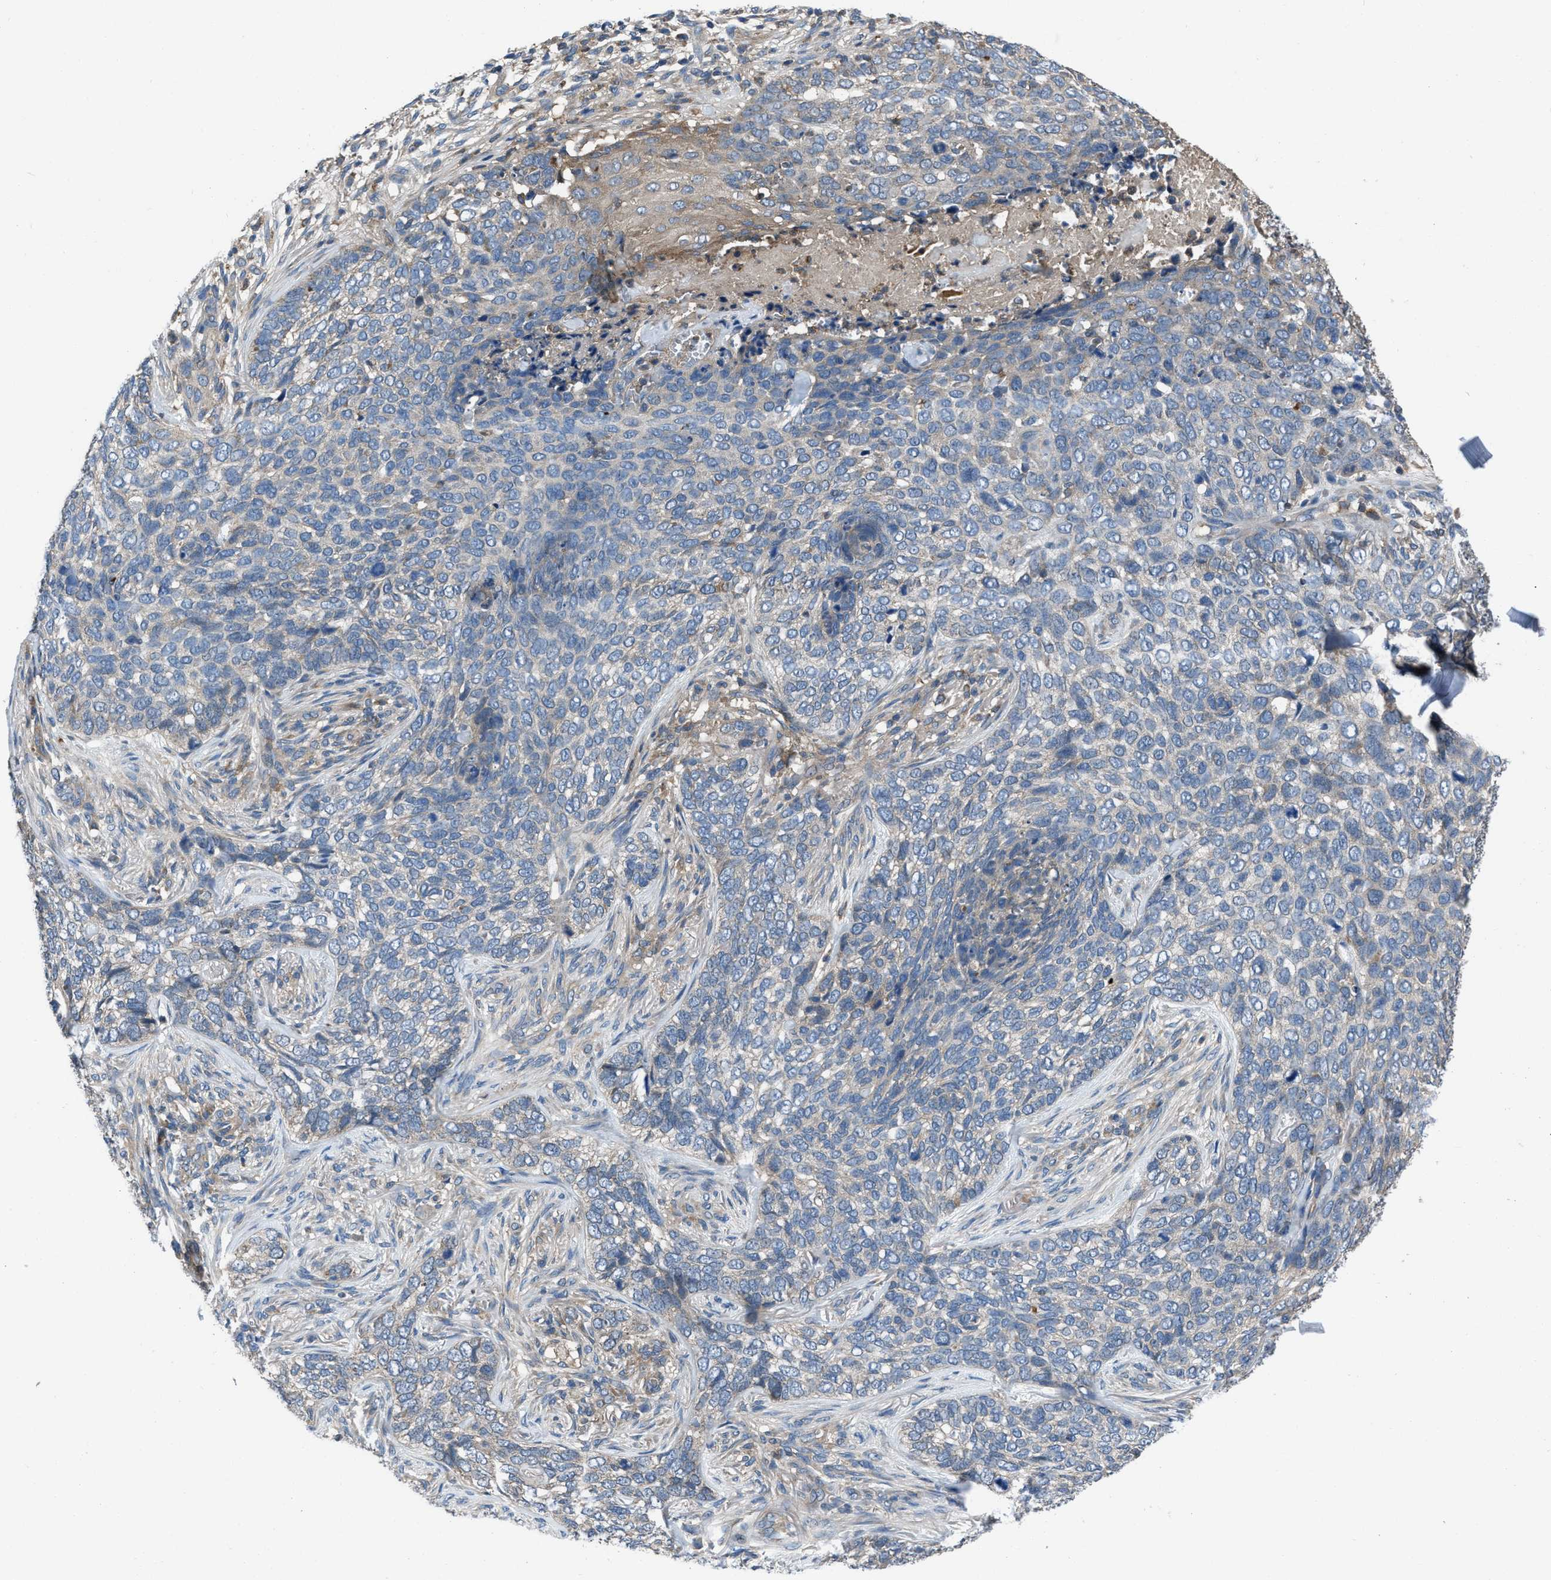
{"staining": {"intensity": "weak", "quantity": "<25%", "location": "cytoplasmic/membranous"}, "tissue": "skin cancer", "cell_type": "Tumor cells", "image_type": "cancer", "snomed": [{"axis": "morphology", "description": "Basal cell carcinoma"}, {"axis": "topography", "description": "Skin"}], "caption": "Image shows no protein expression in tumor cells of skin cancer tissue. (DAB (3,3'-diaminobenzidine) immunohistochemistry (IHC) with hematoxylin counter stain).", "gene": "USP25", "patient": {"sex": "female", "age": 64}}